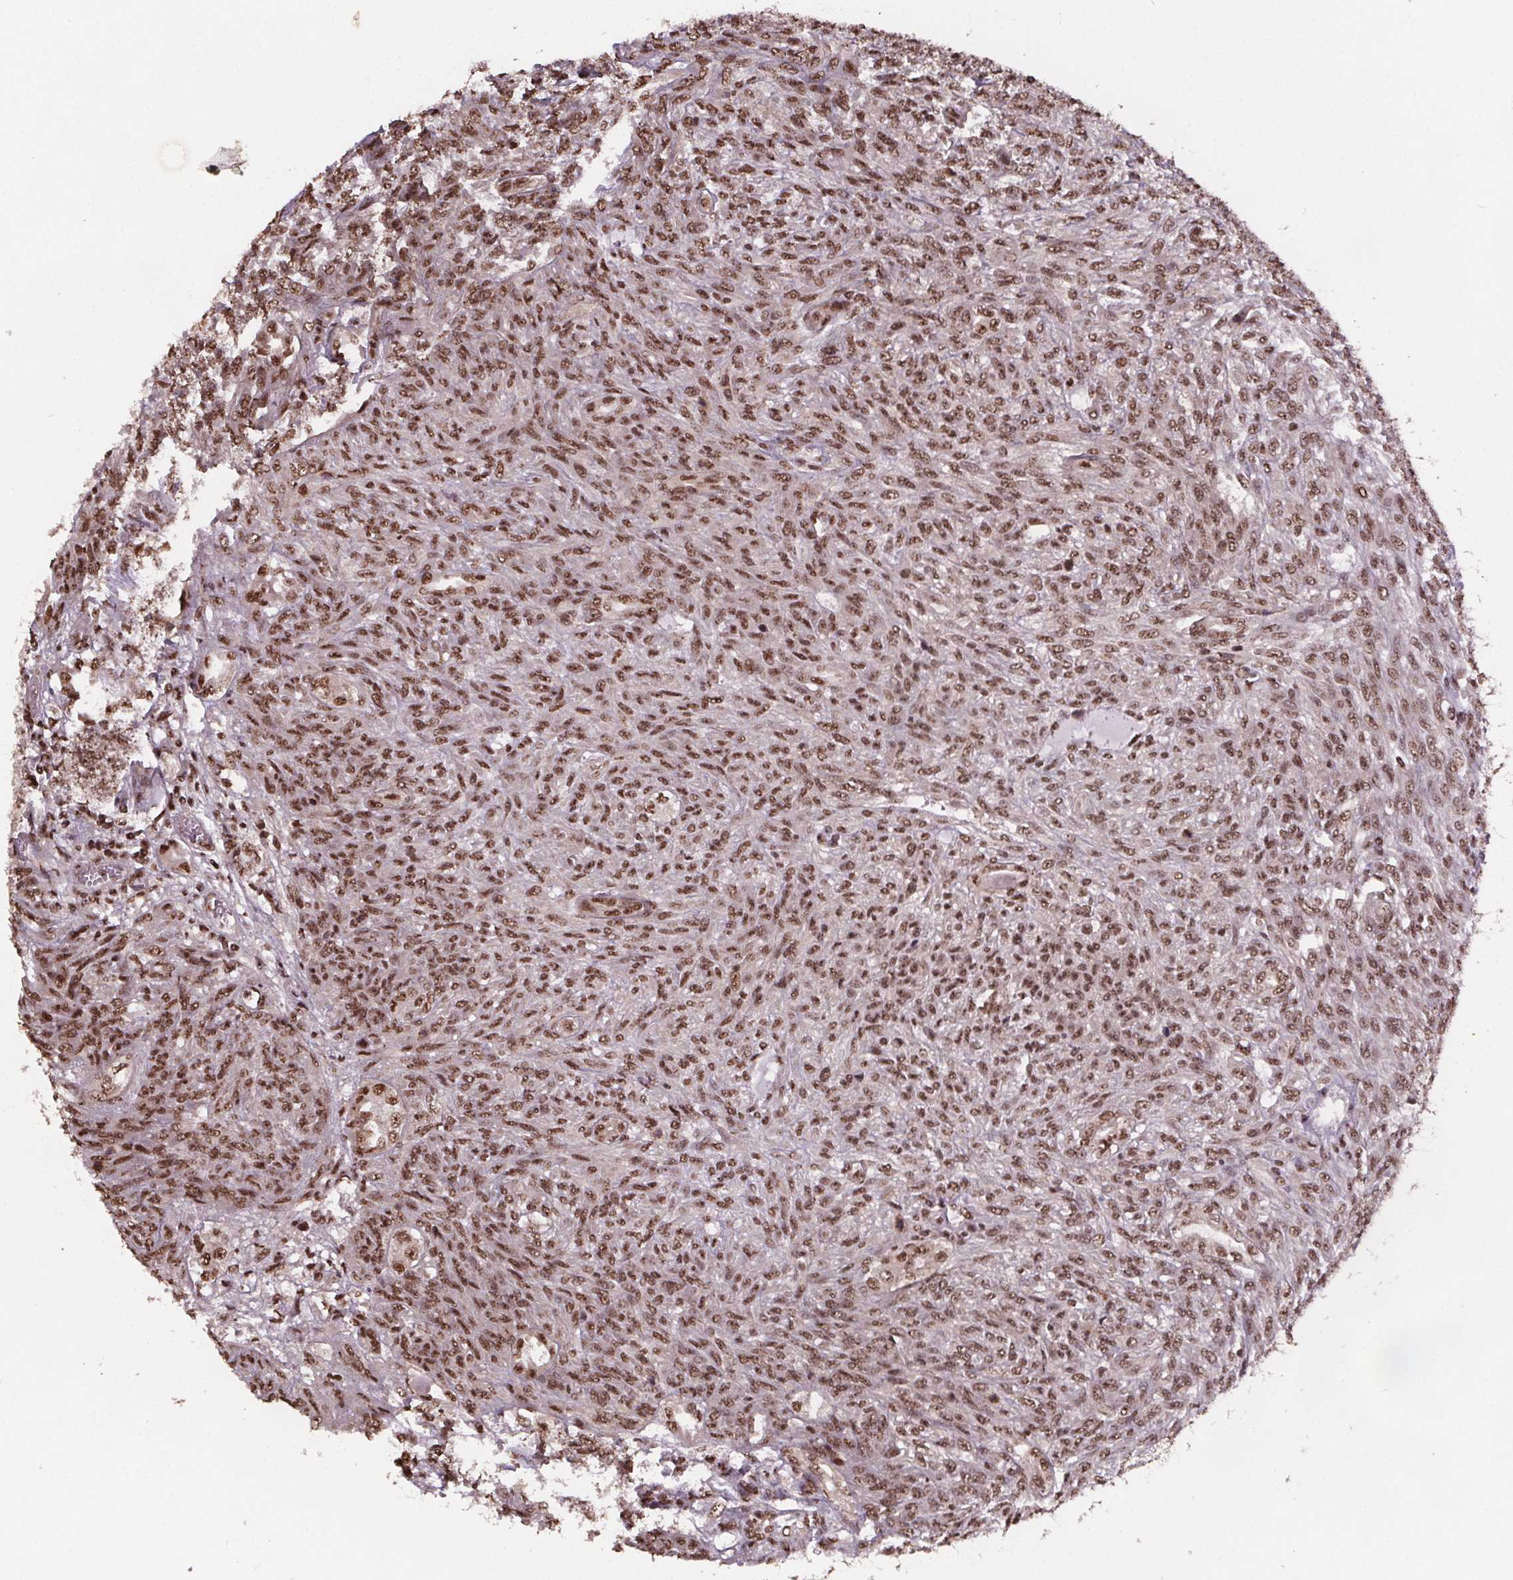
{"staining": {"intensity": "moderate", "quantity": ">75%", "location": "nuclear"}, "tissue": "renal cancer", "cell_type": "Tumor cells", "image_type": "cancer", "snomed": [{"axis": "morphology", "description": "Adenocarcinoma, NOS"}, {"axis": "topography", "description": "Kidney"}], "caption": "Immunohistochemistry micrograph of human renal cancer stained for a protein (brown), which shows medium levels of moderate nuclear expression in approximately >75% of tumor cells.", "gene": "JARID2", "patient": {"sex": "male", "age": 58}}